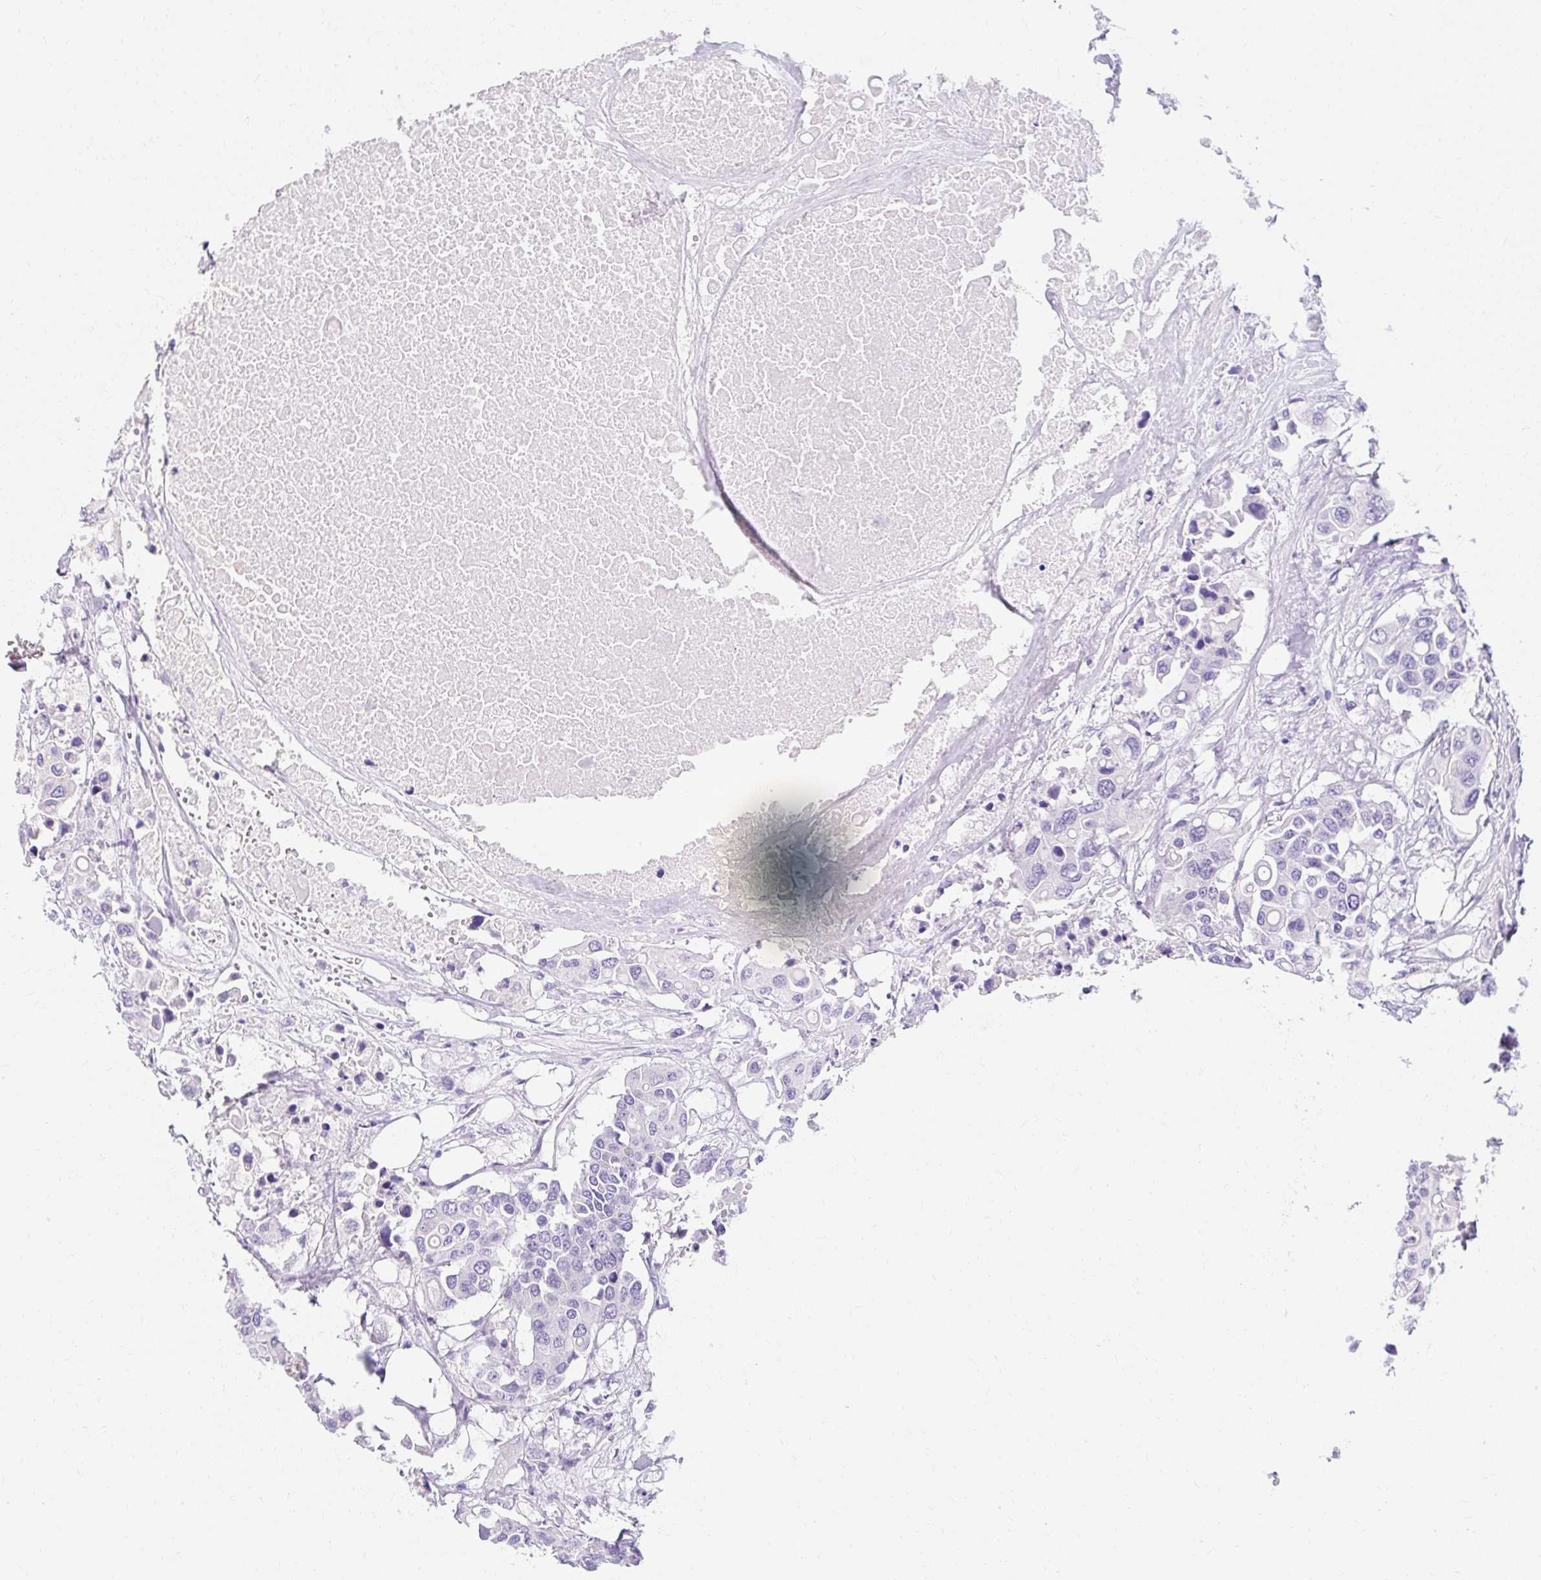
{"staining": {"intensity": "negative", "quantity": "none", "location": "none"}, "tissue": "colorectal cancer", "cell_type": "Tumor cells", "image_type": "cancer", "snomed": [{"axis": "morphology", "description": "Adenocarcinoma, NOS"}, {"axis": "topography", "description": "Colon"}], "caption": "Tumor cells show no significant positivity in adenocarcinoma (colorectal).", "gene": "DTX4", "patient": {"sex": "male", "age": 77}}